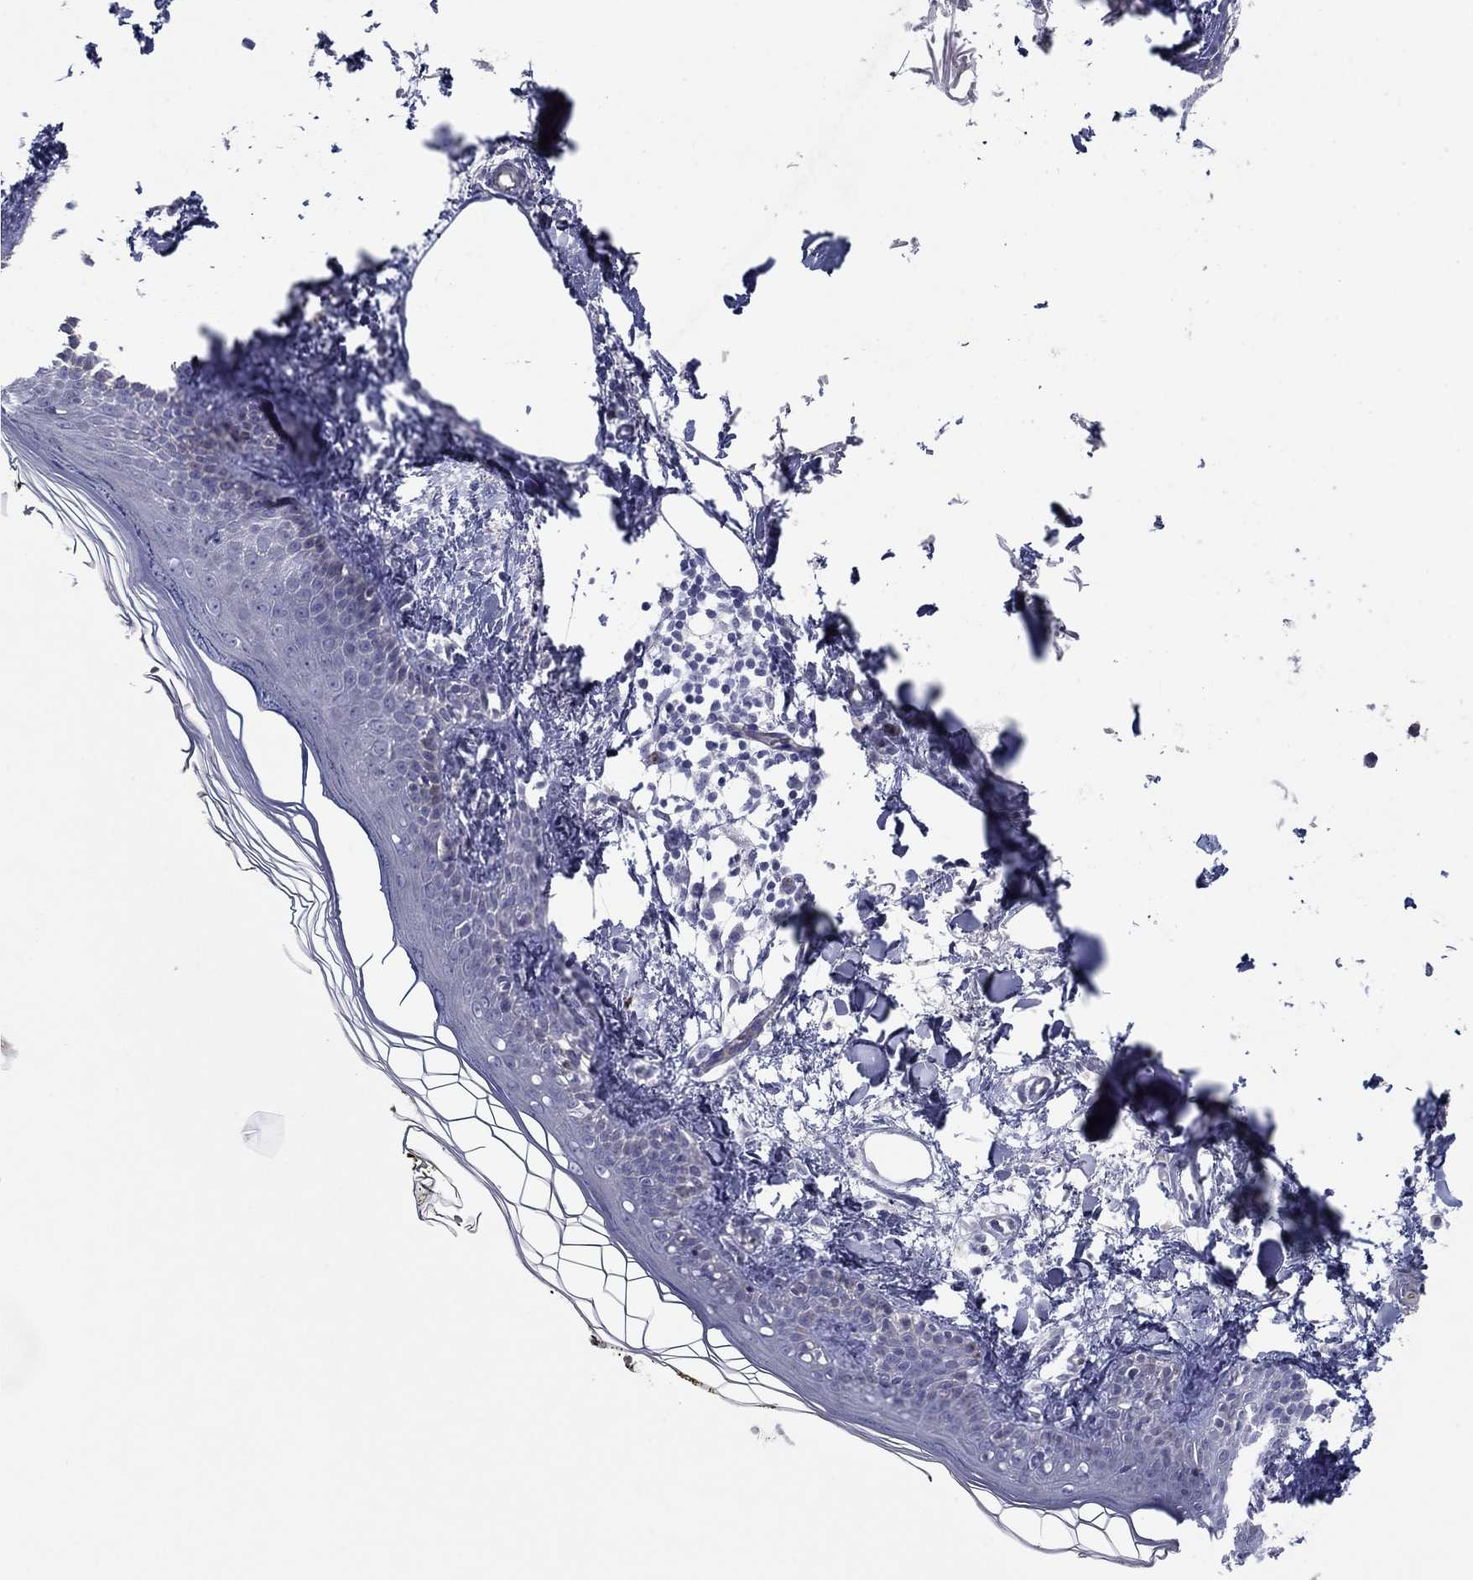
{"staining": {"intensity": "negative", "quantity": "none", "location": "none"}, "tissue": "skin", "cell_type": "Fibroblasts", "image_type": "normal", "snomed": [{"axis": "morphology", "description": "Normal tissue, NOS"}, {"axis": "topography", "description": "Skin"}], "caption": "The micrograph displays no significant staining in fibroblasts of skin.", "gene": "PLS1", "patient": {"sex": "male", "age": 76}}